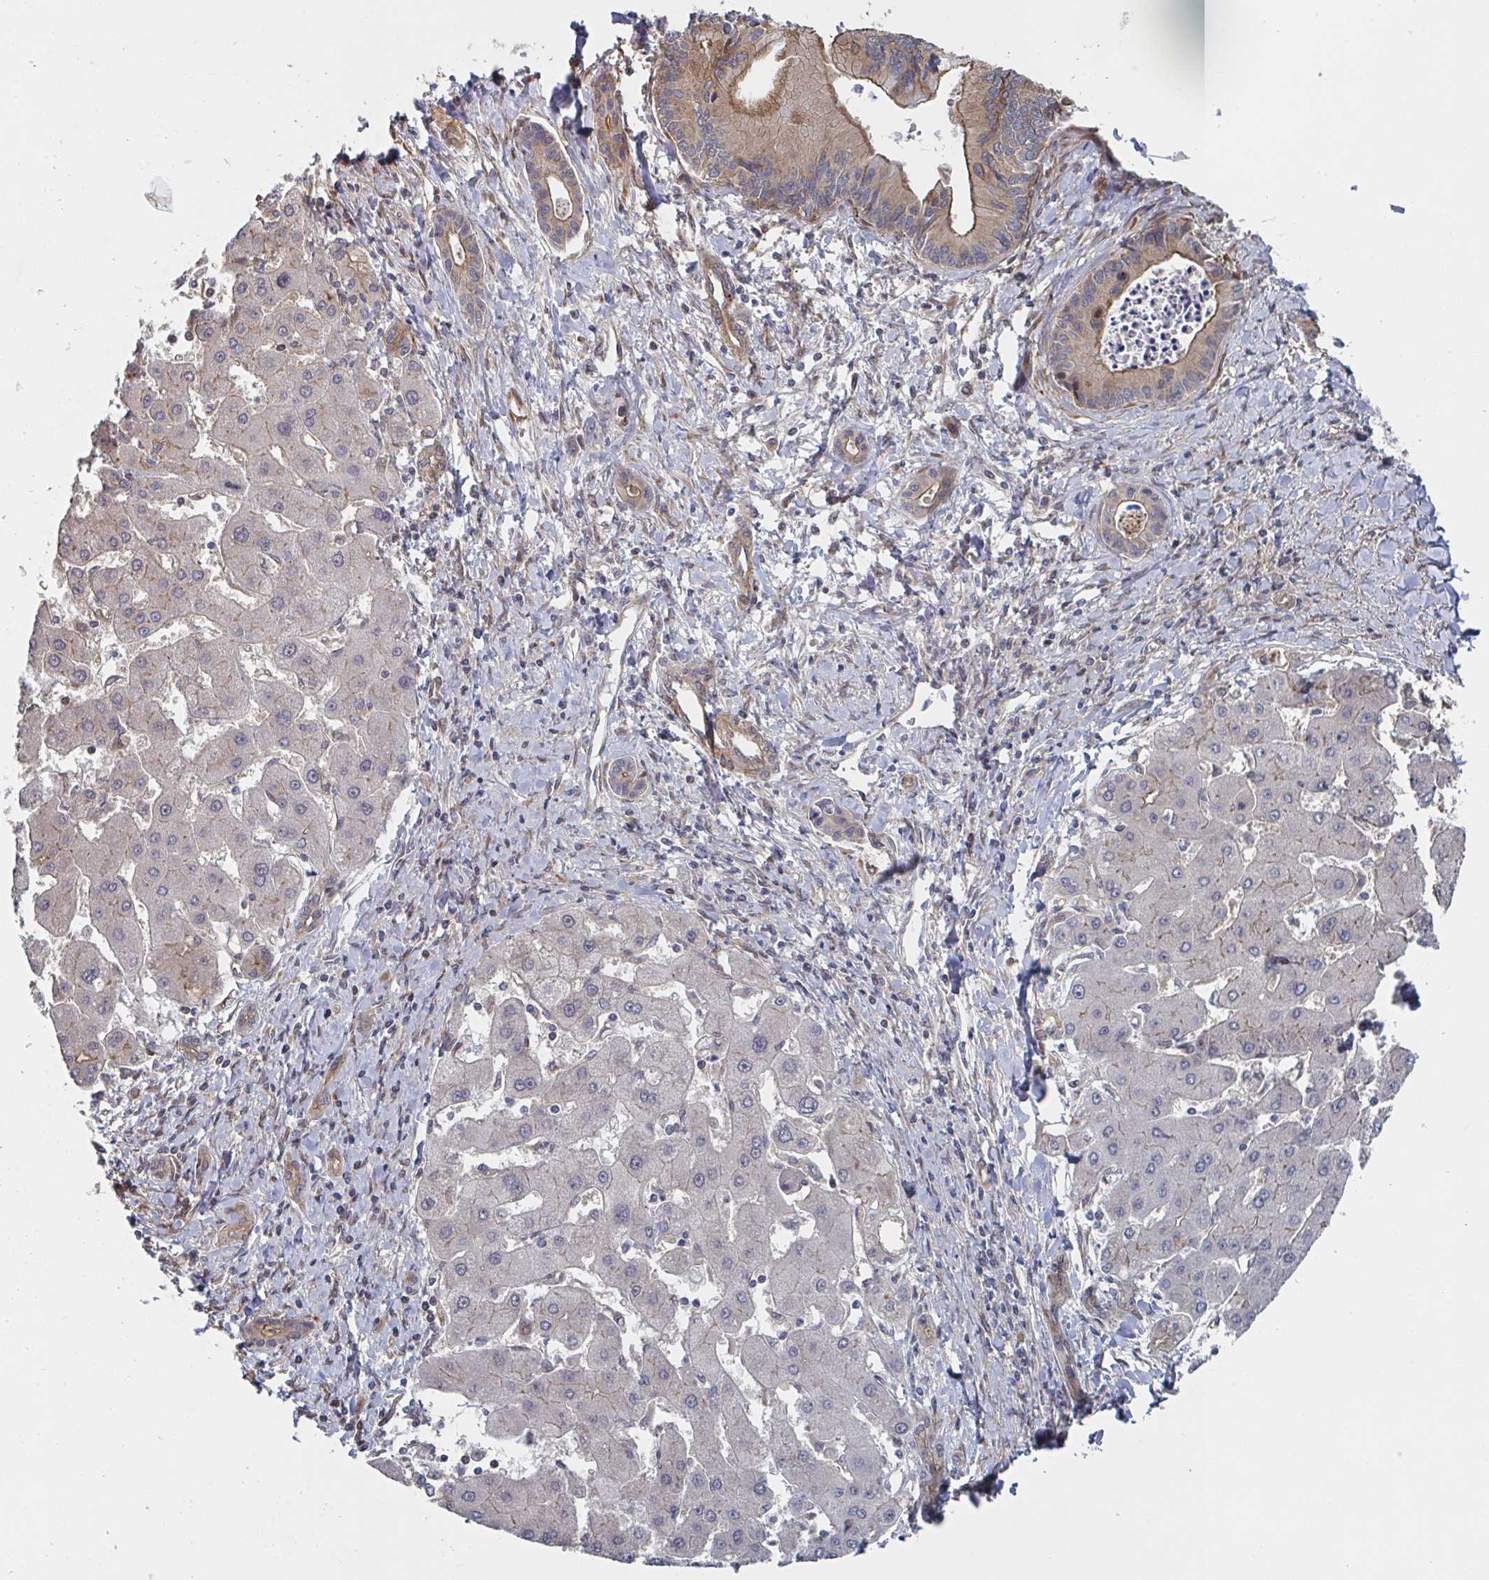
{"staining": {"intensity": "weak", "quantity": "<25%", "location": "cytoplasmic/membranous"}, "tissue": "liver cancer", "cell_type": "Tumor cells", "image_type": "cancer", "snomed": [{"axis": "morphology", "description": "Cholangiocarcinoma"}, {"axis": "topography", "description": "Liver"}], "caption": "Tumor cells are negative for protein expression in human cholangiocarcinoma (liver).", "gene": "DVL3", "patient": {"sex": "male", "age": 66}}